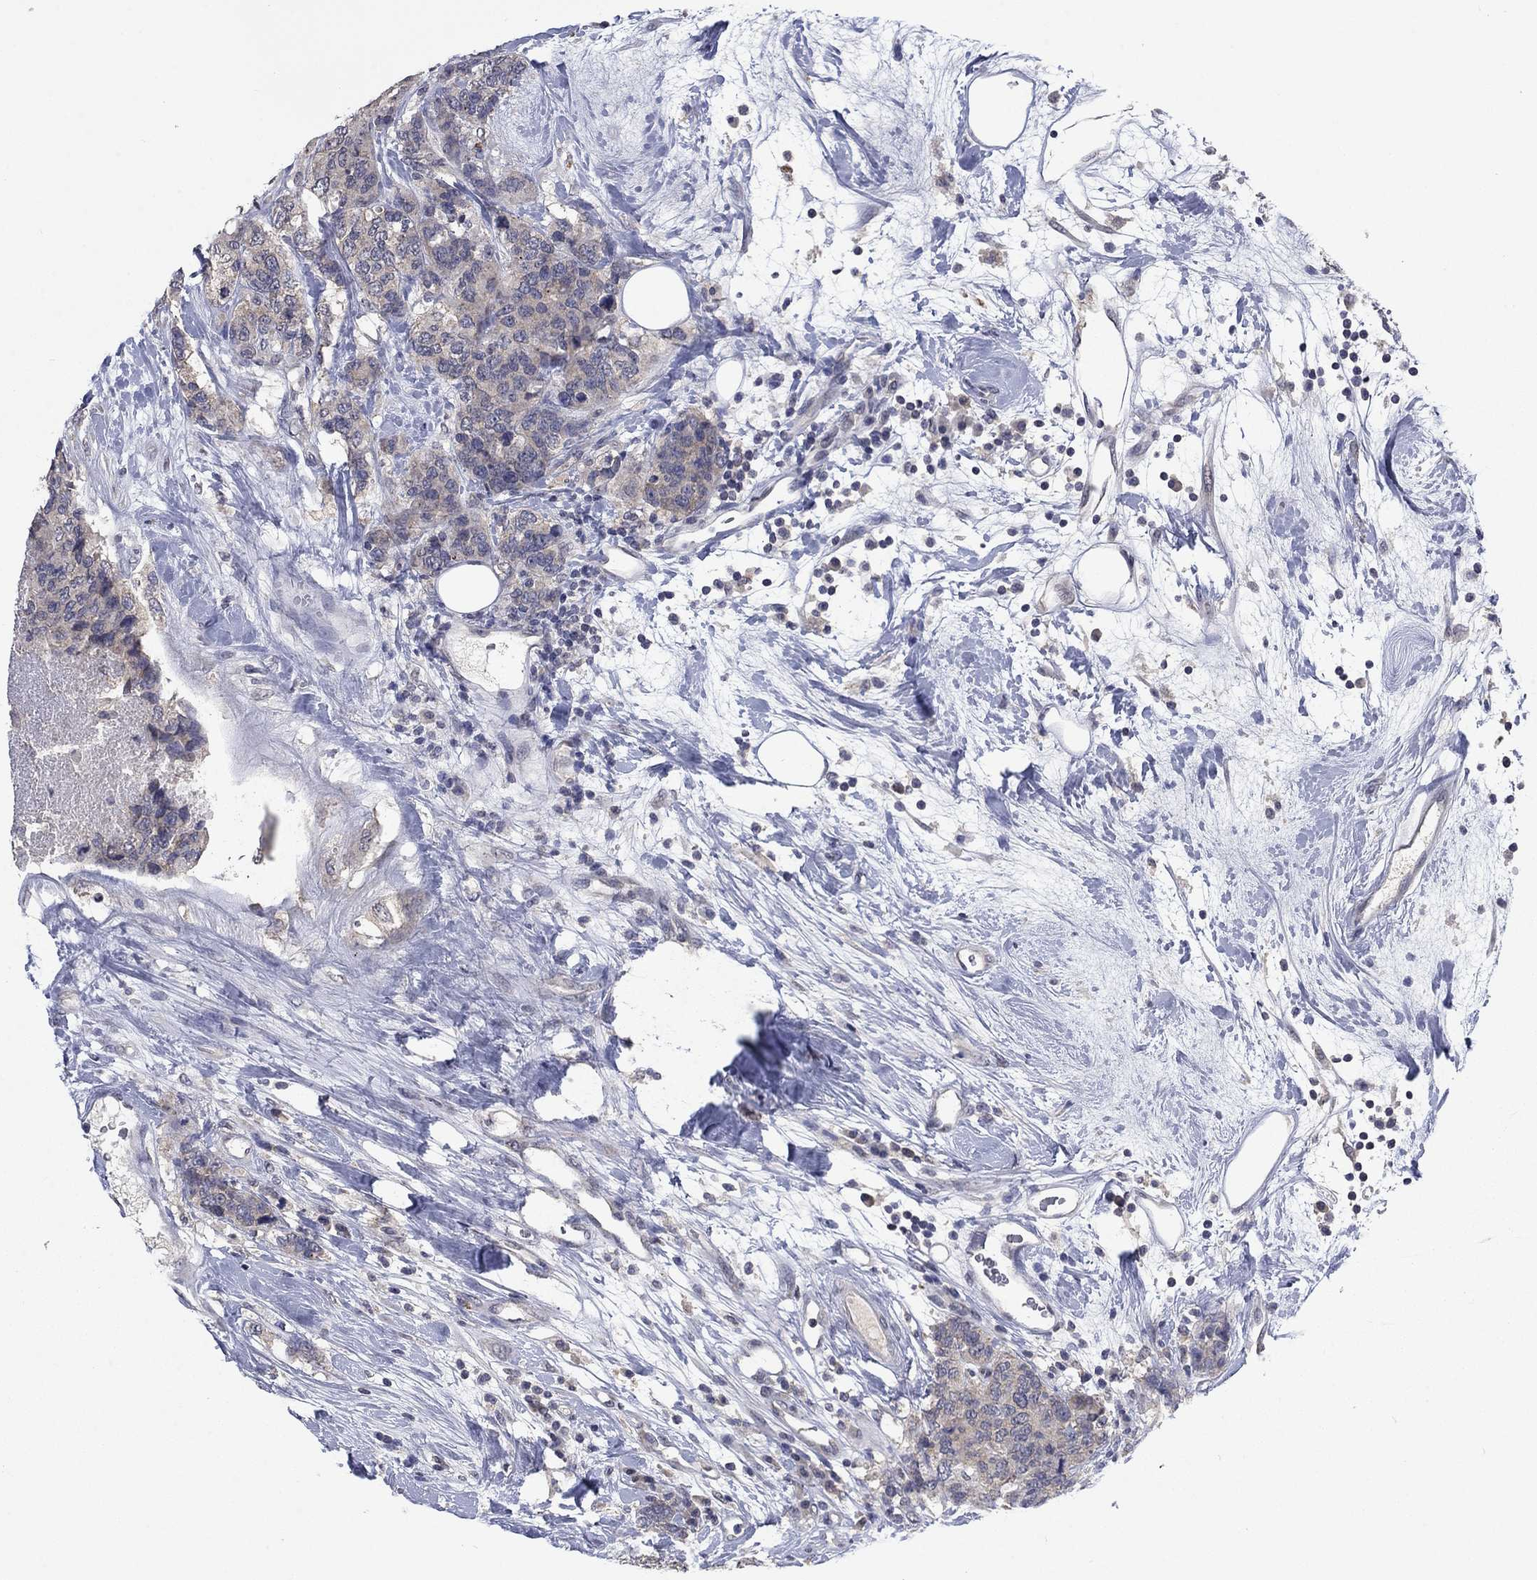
{"staining": {"intensity": "weak", "quantity": "<25%", "location": "cytoplasmic/membranous"}, "tissue": "breast cancer", "cell_type": "Tumor cells", "image_type": "cancer", "snomed": [{"axis": "morphology", "description": "Lobular carcinoma"}, {"axis": "topography", "description": "Breast"}], "caption": "Breast lobular carcinoma stained for a protein using immunohistochemistry (IHC) exhibits no positivity tumor cells.", "gene": "SPATA33", "patient": {"sex": "female", "age": 59}}